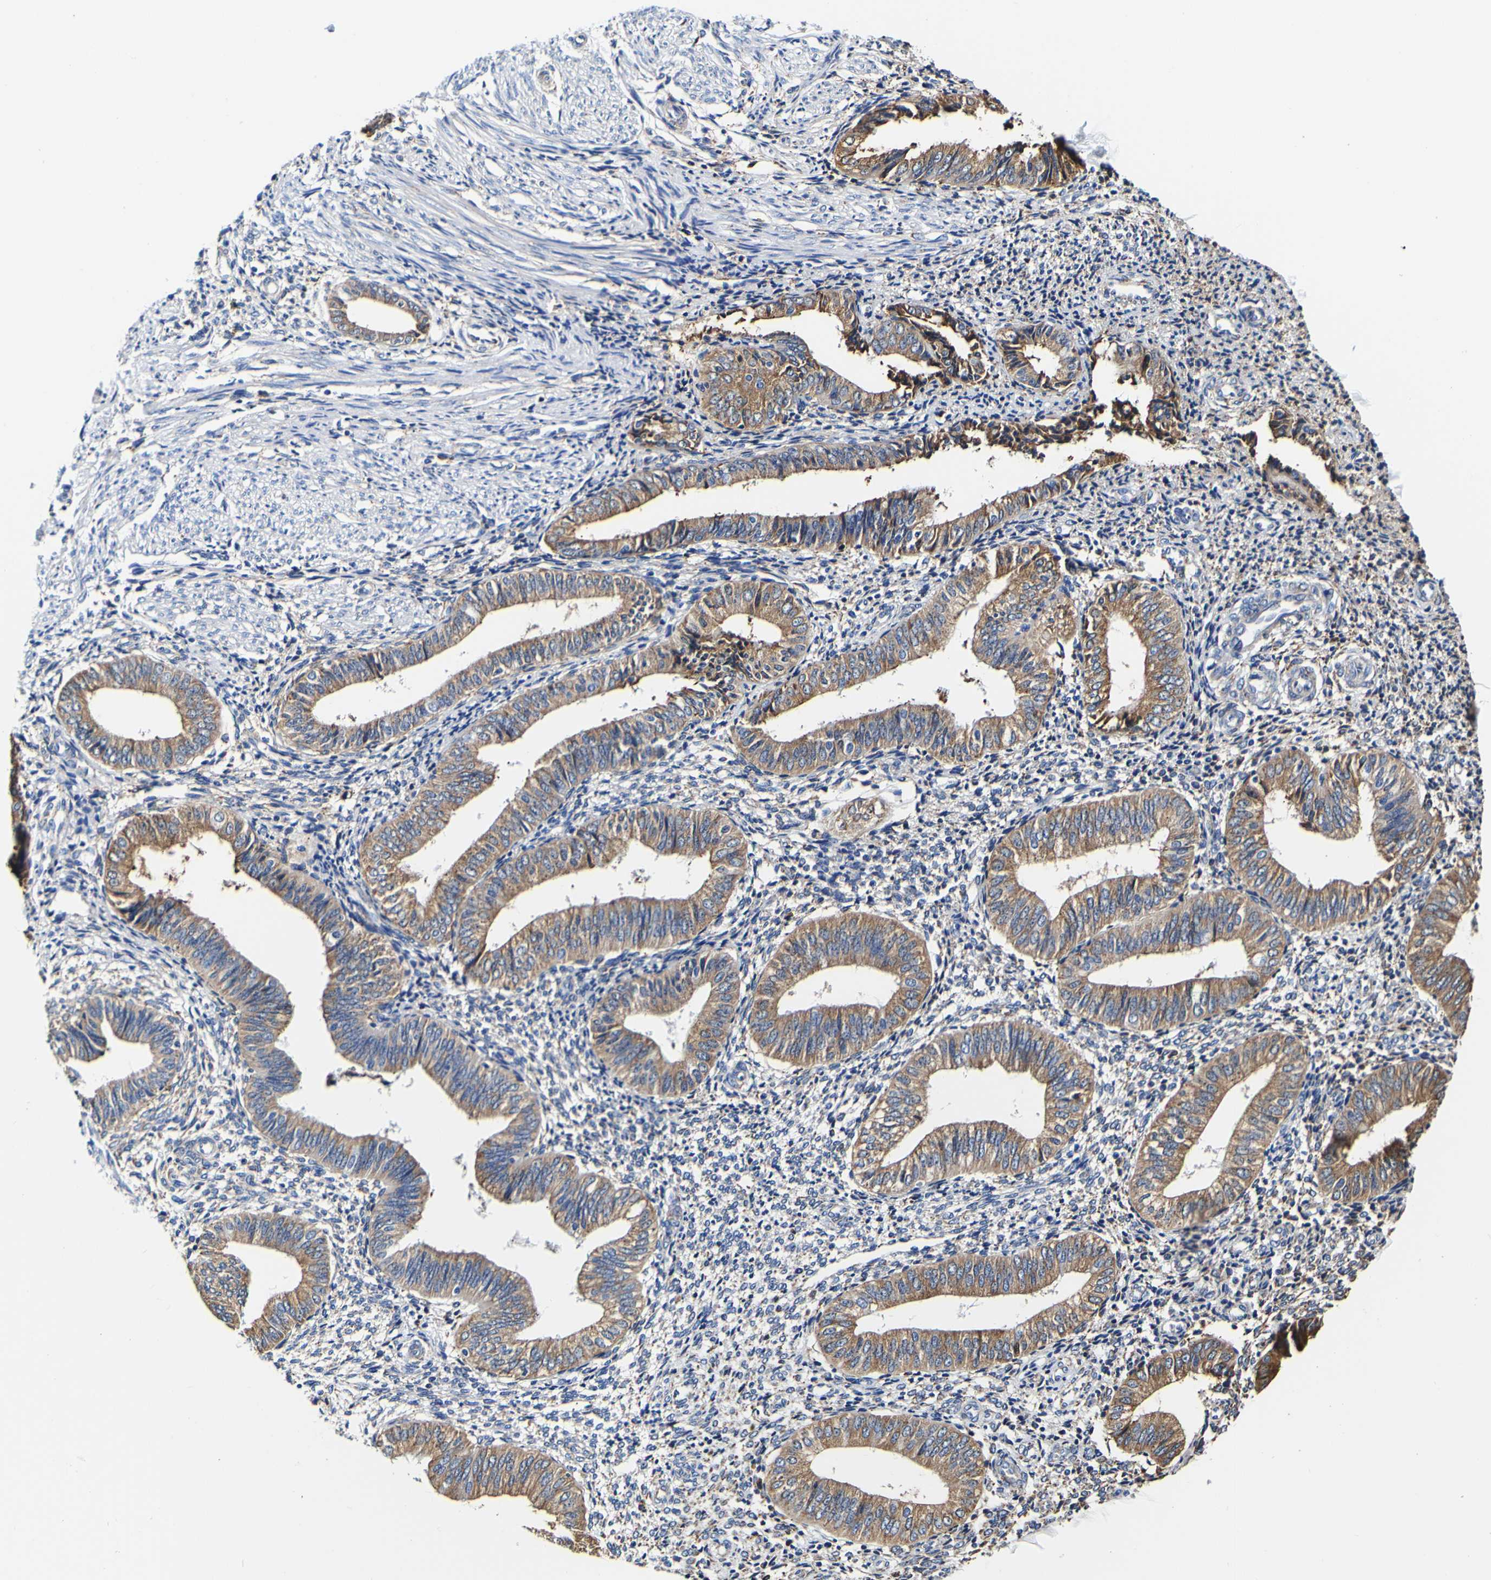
{"staining": {"intensity": "negative", "quantity": "none", "location": "none"}, "tissue": "endometrium", "cell_type": "Cells in endometrial stroma", "image_type": "normal", "snomed": [{"axis": "morphology", "description": "Normal tissue, NOS"}, {"axis": "topography", "description": "Endometrium"}], "caption": "DAB immunohistochemical staining of benign human endometrium demonstrates no significant expression in cells in endometrial stroma.", "gene": "P4HB", "patient": {"sex": "female", "age": 50}}